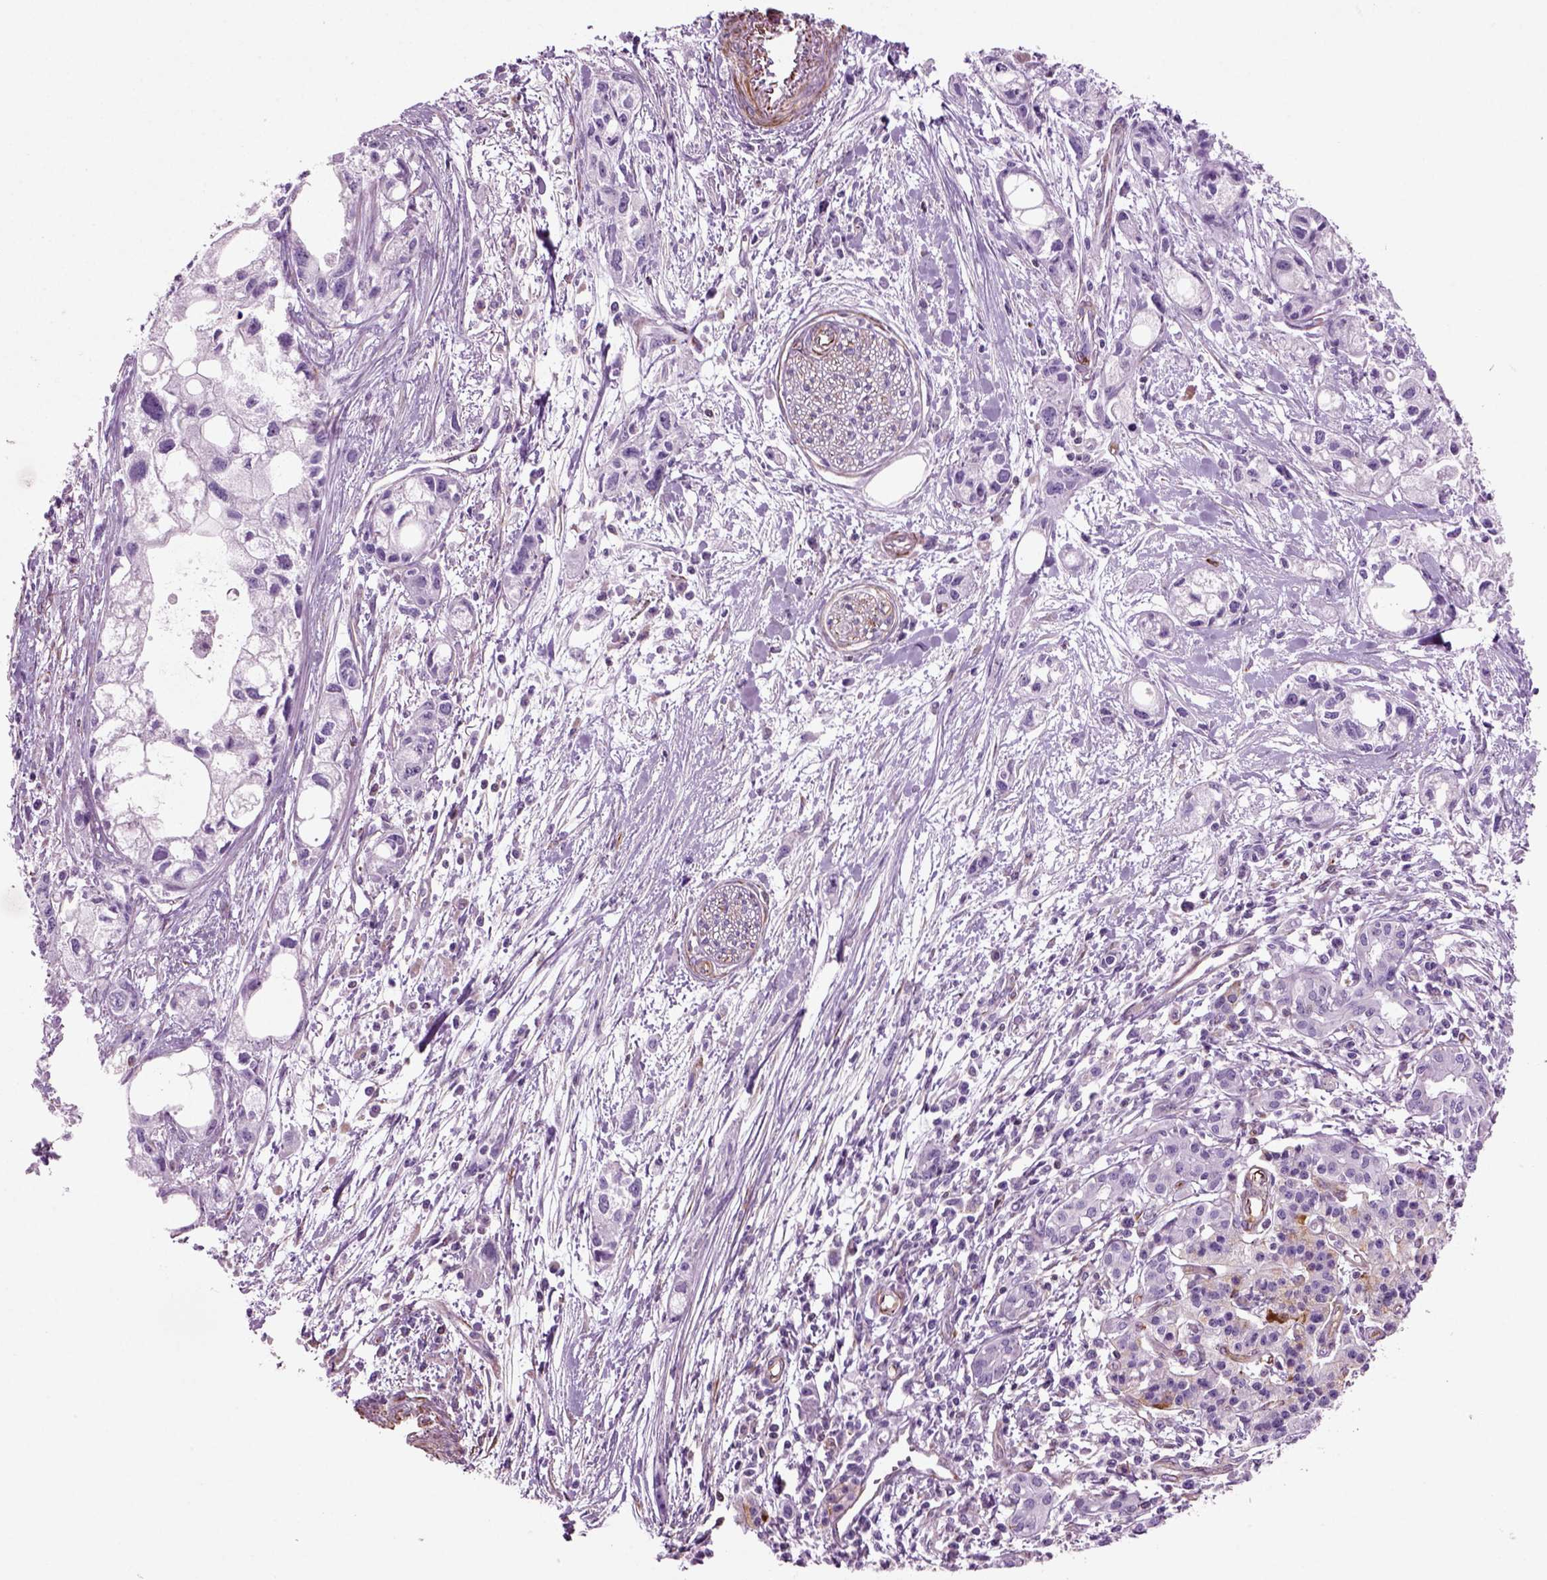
{"staining": {"intensity": "negative", "quantity": "none", "location": "none"}, "tissue": "pancreatic cancer", "cell_type": "Tumor cells", "image_type": "cancer", "snomed": [{"axis": "morphology", "description": "Adenocarcinoma, NOS"}, {"axis": "topography", "description": "Pancreas"}], "caption": "Tumor cells are negative for brown protein staining in pancreatic cancer. Nuclei are stained in blue.", "gene": "ACER3", "patient": {"sex": "female", "age": 61}}